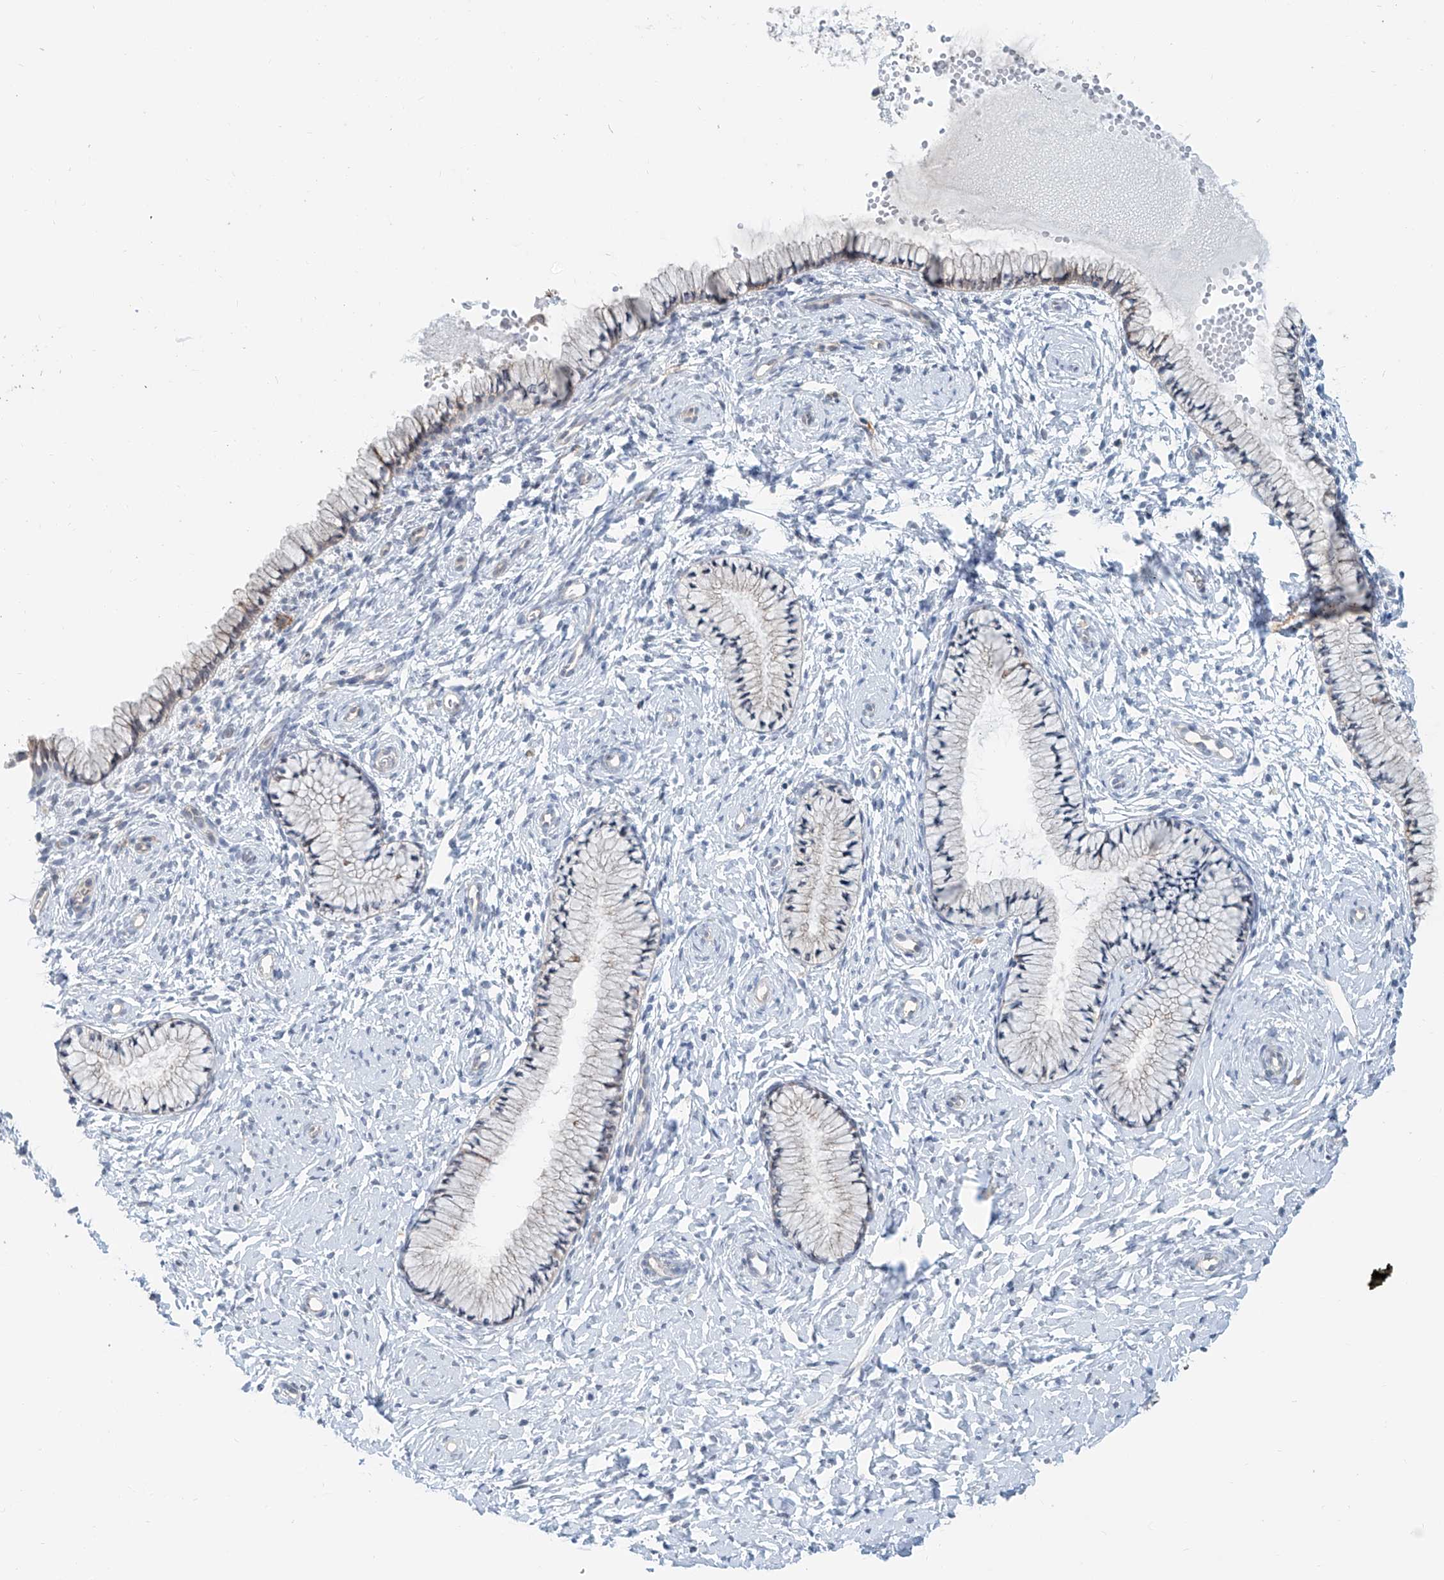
{"staining": {"intensity": "weak", "quantity": "<25%", "location": "cytoplasmic/membranous"}, "tissue": "cervix", "cell_type": "Glandular cells", "image_type": "normal", "snomed": [{"axis": "morphology", "description": "Normal tissue, NOS"}, {"axis": "topography", "description": "Cervix"}], "caption": "Protein analysis of unremarkable cervix displays no significant expression in glandular cells. (Stains: DAB (3,3'-diaminobenzidine) immunohistochemistry with hematoxylin counter stain, Microscopy: brightfield microscopy at high magnification).", "gene": "KCNK10", "patient": {"sex": "female", "age": 33}}